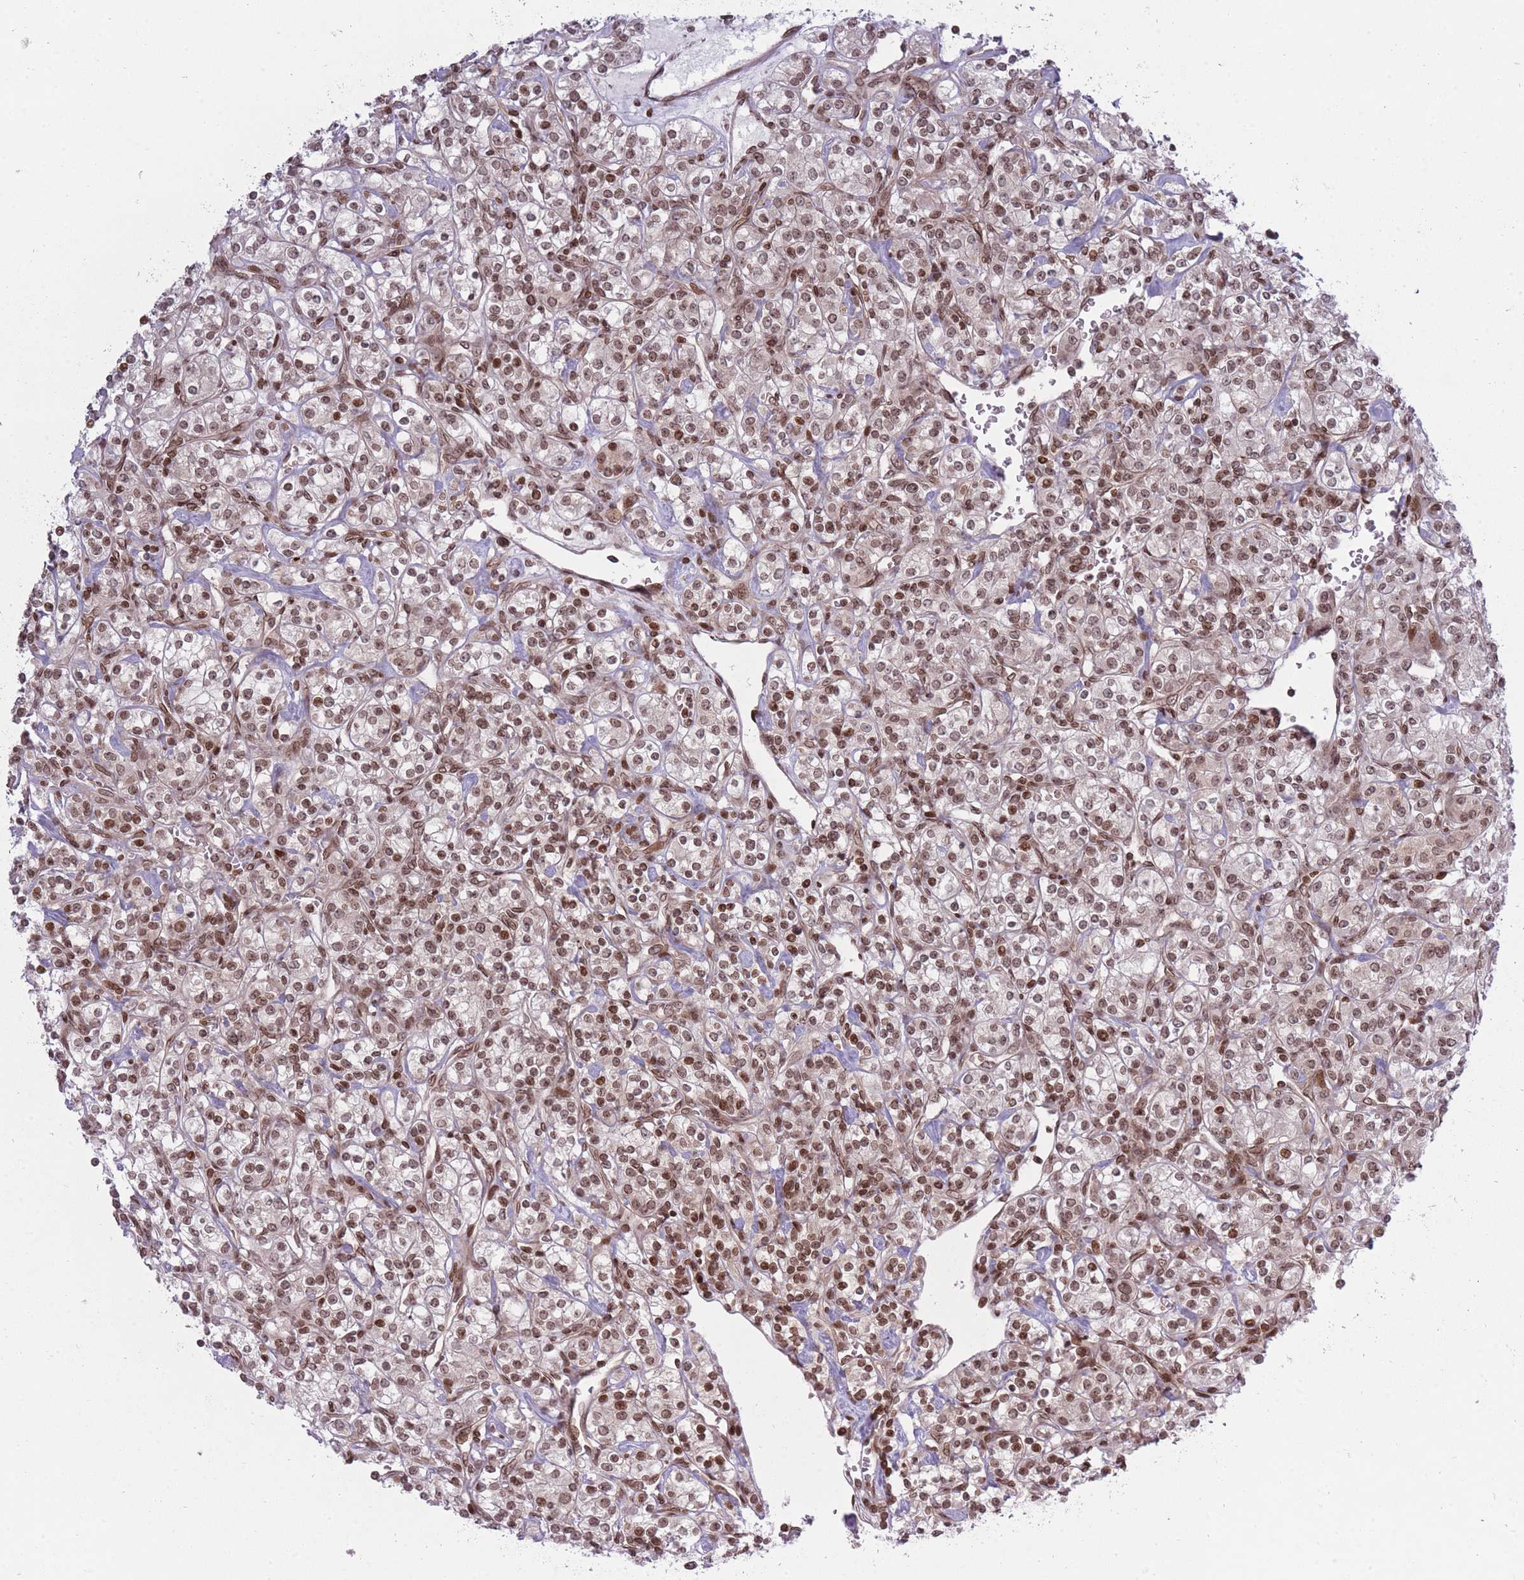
{"staining": {"intensity": "moderate", "quantity": ">75%", "location": "nuclear"}, "tissue": "renal cancer", "cell_type": "Tumor cells", "image_type": "cancer", "snomed": [{"axis": "morphology", "description": "Adenocarcinoma, NOS"}, {"axis": "topography", "description": "Kidney"}], "caption": "Renal cancer (adenocarcinoma) stained with a brown dye displays moderate nuclear positive staining in about >75% of tumor cells.", "gene": "TMC6", "patient": {"sex": "male", "age": 77}}